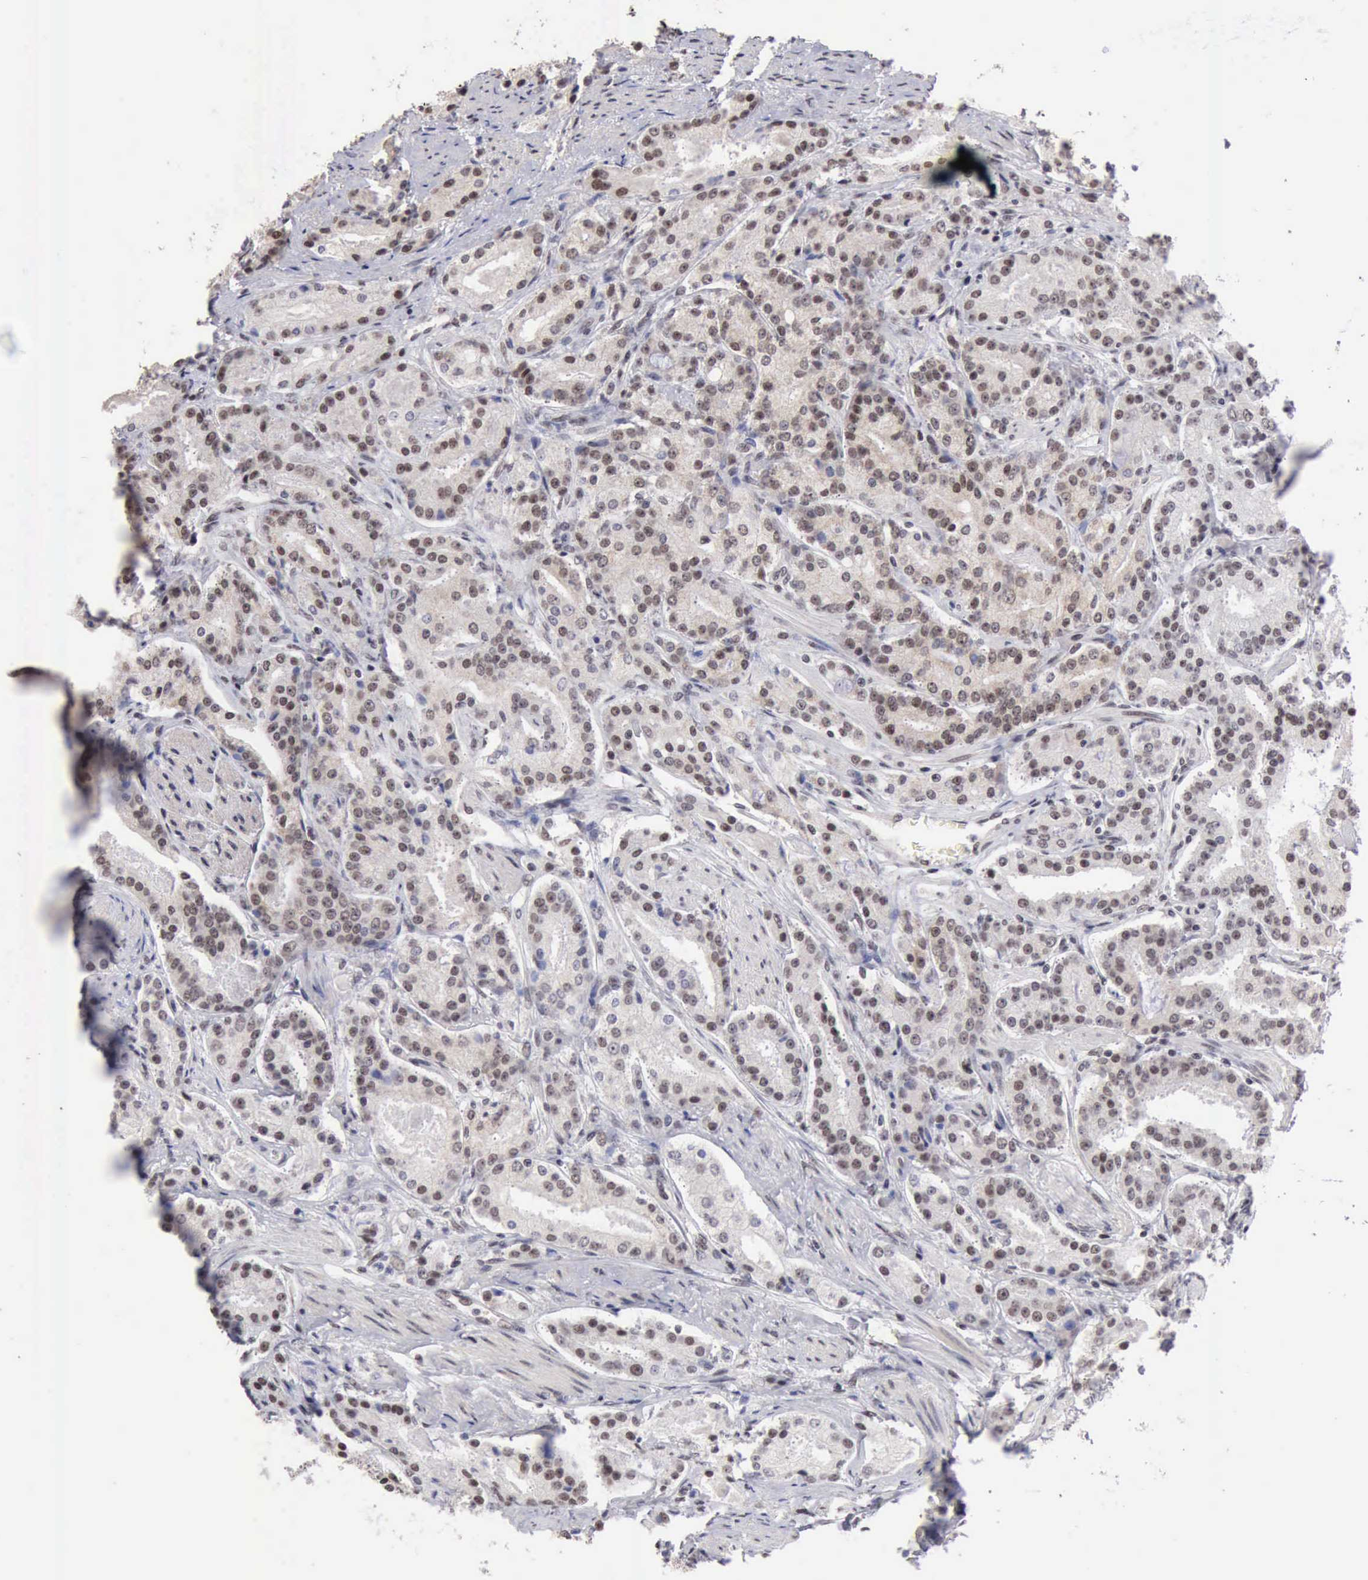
{"staining": {"intensity": "weak", "quantity": "25%-75%", "location": "nuclear"}, "tissue": "prostate cancer", "cell_type": "Tumor cells", "image_type": "cancer", "snomed": [{"axis": "morphology", "description": "Adenocarcinoma, Medium grade"}, {"axis": "topography", "description": "Prostate"}], "caption": "Human prostate cancer stained with a protein marker displays weak staining in tumor cells.", "gene": "TAF1", "patient": {"sex": "male", "age": 72}}